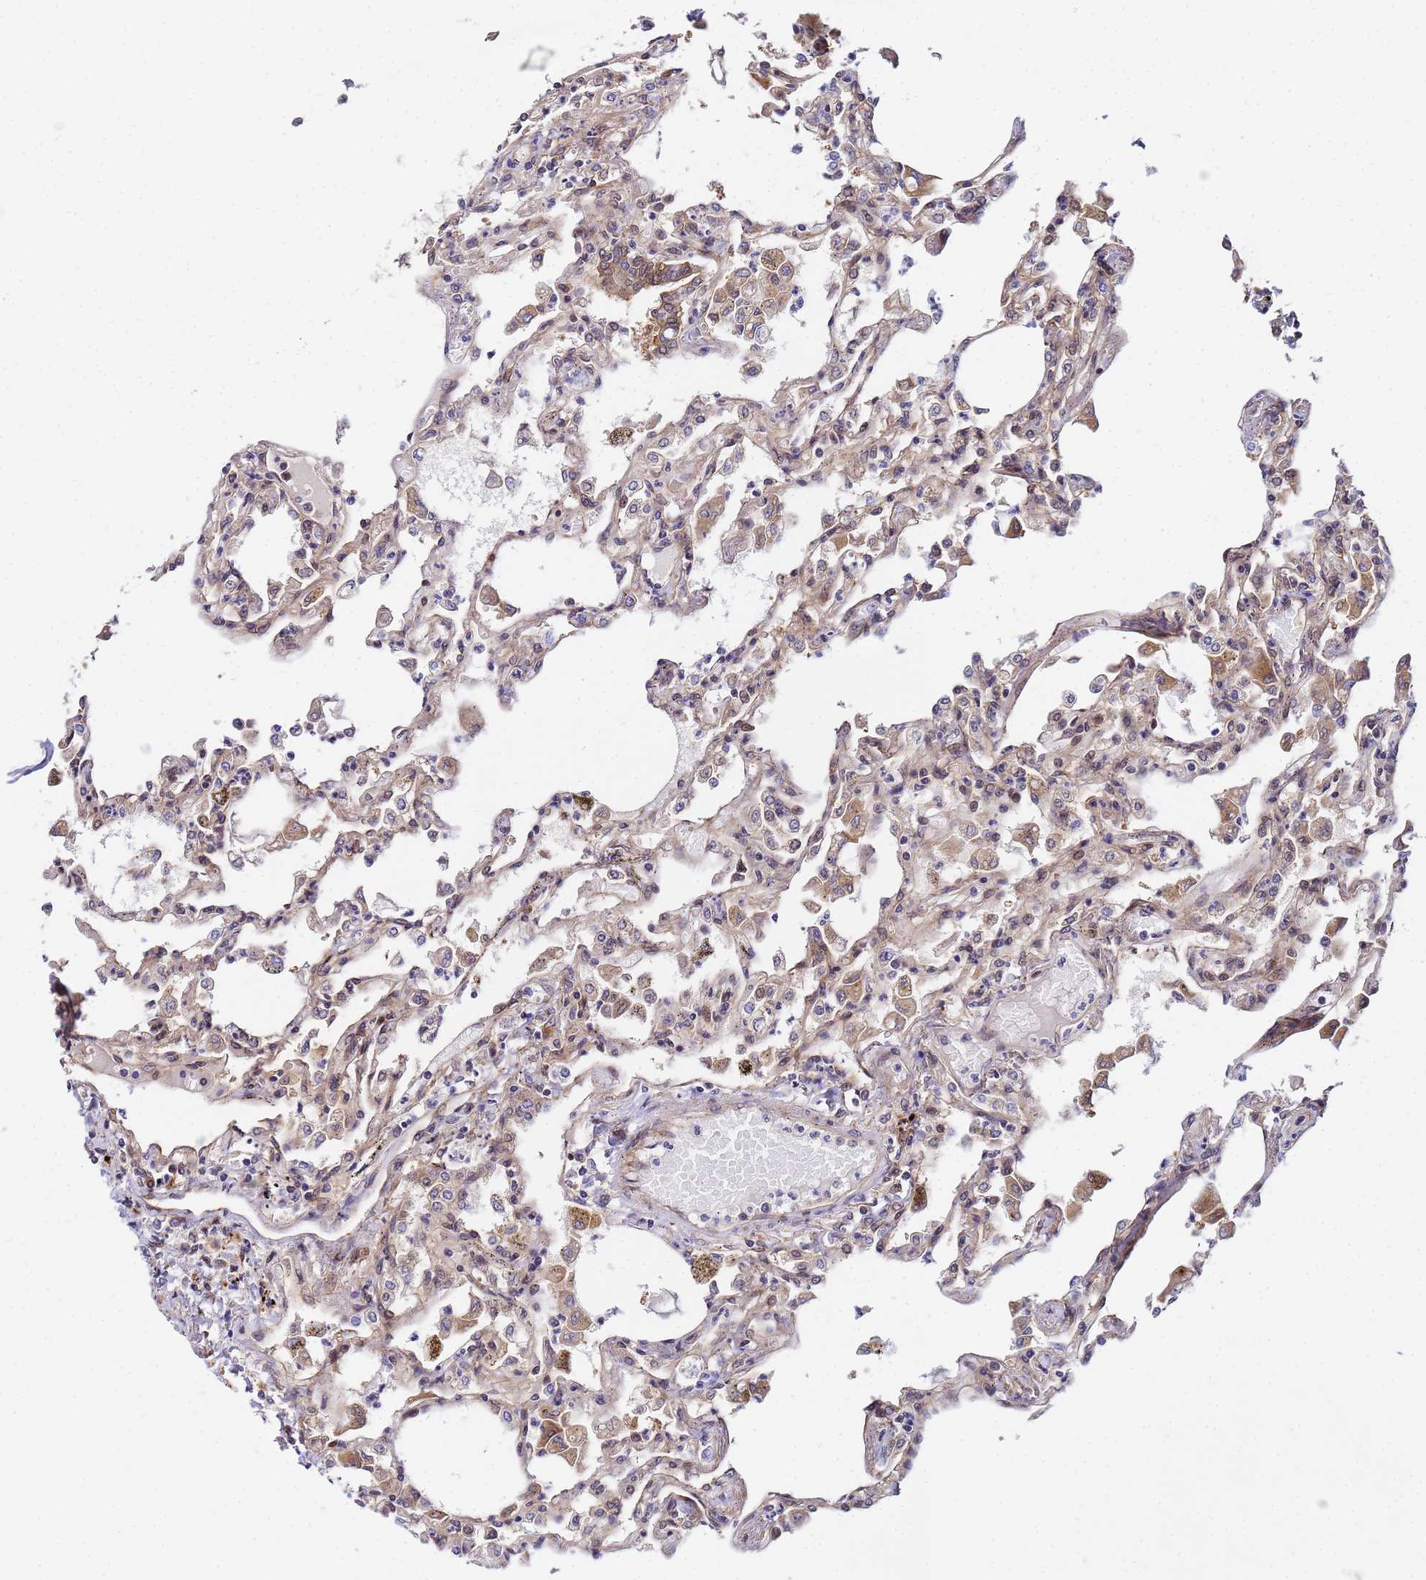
{"staining": {"intensity": "weak", "quantity": "25%-75%", "location": "cytoplasmic/membranous"}, "tissue": "lung", "cell_type": "Alveolar cells", "image_type": "normal", "snomed": [{"axis": "morphology", "description": "Normal tissue, NOS"}, {"axis": "topography", "description": "Bronchus"}, {"axis": "topography", "description": "Lung"}], "caption": "High-power microscopy captured an immunohistochemistry (IHC) photomicrograph of benign lung, revealing weak cytoplasmic/membranous staining in about 25%-75% of alveolar cells.", "gene": "UNC93B1", "patient": {"sex": "female", "age": 49}}